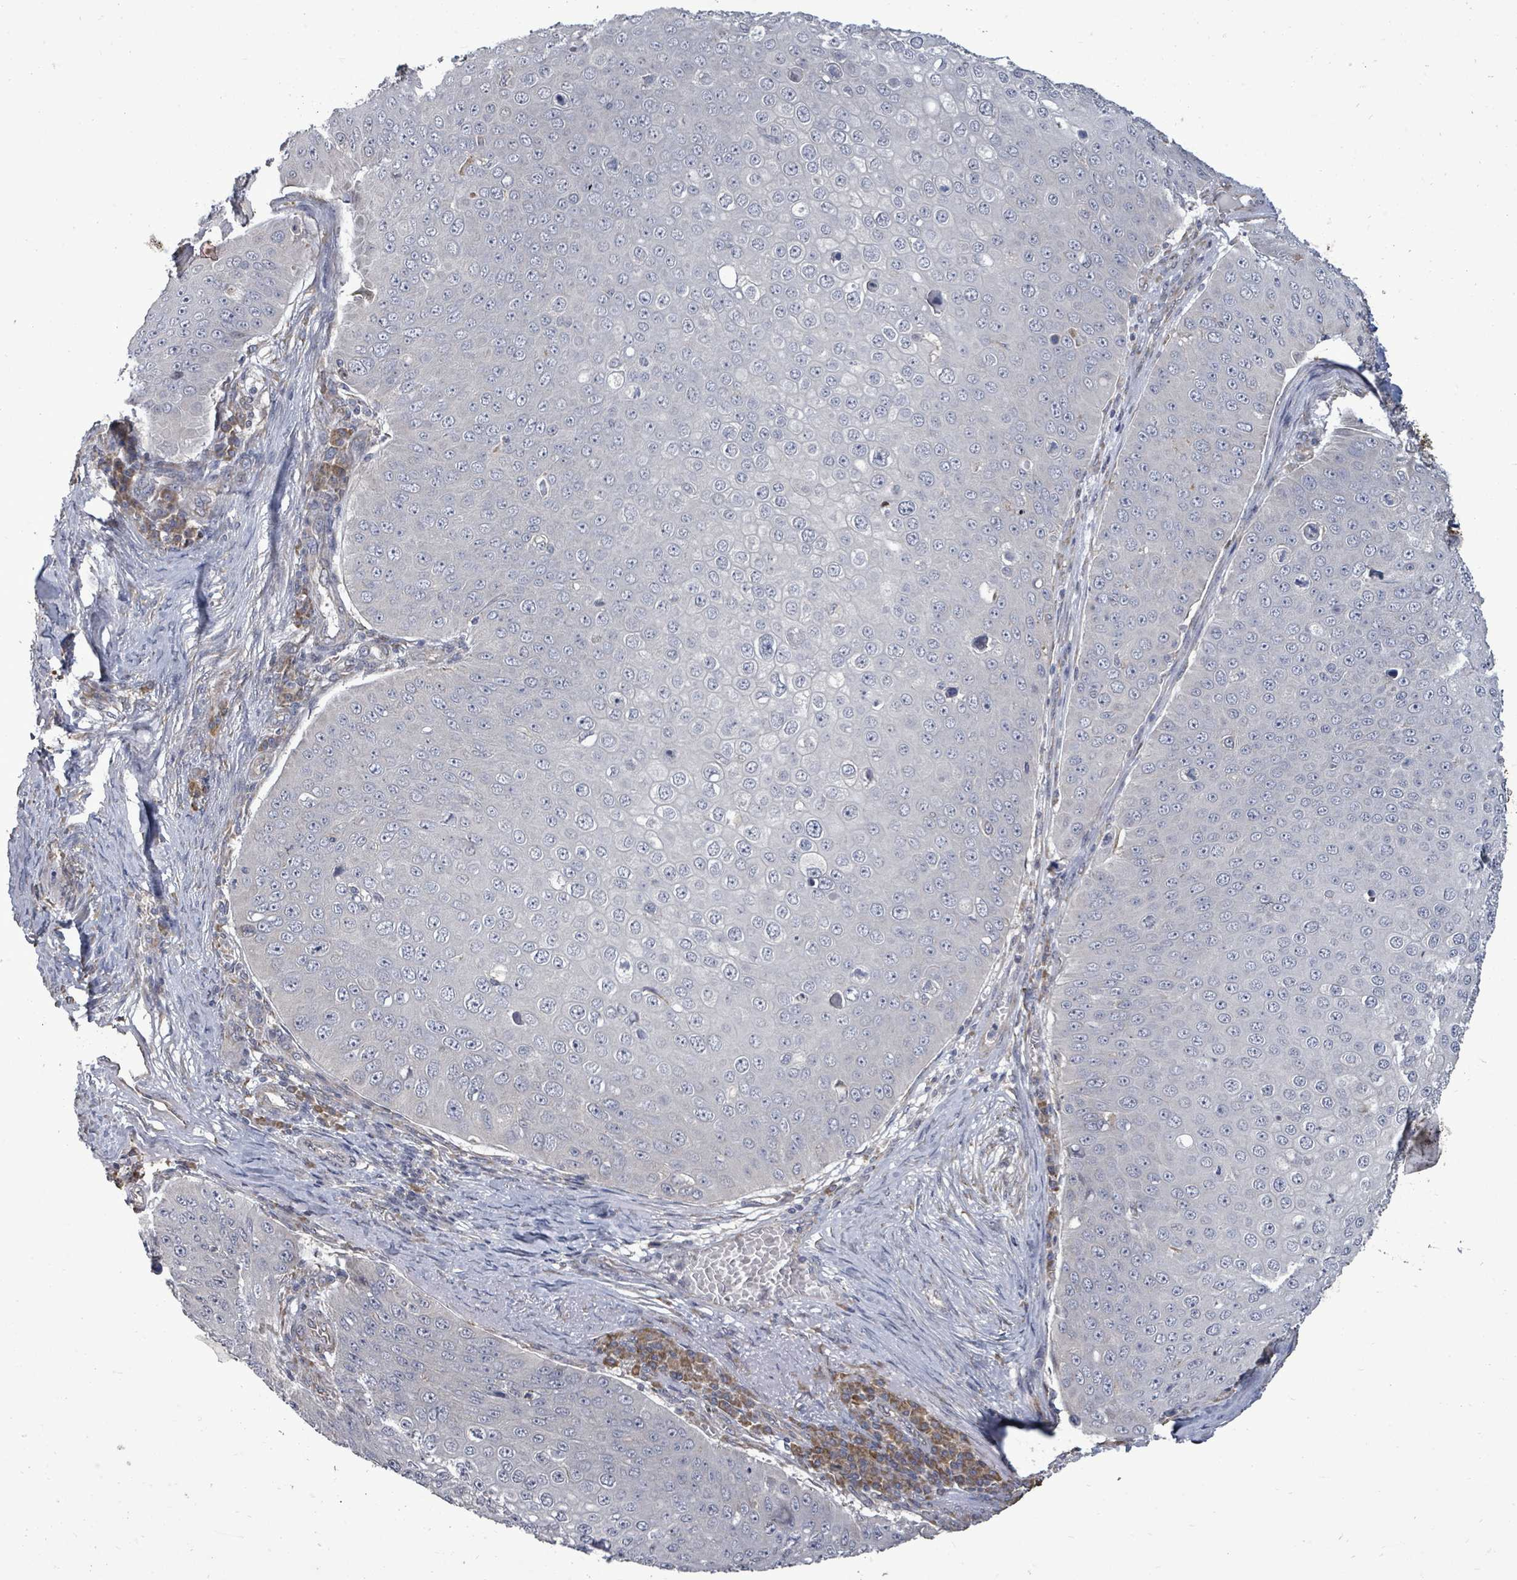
{"staining": {"intensity": "negative", "quantity": "none", "location": "none"}, "tissue": "skin cancer", "cell_type": "Tumor cells", "image_type": "cancer", "snomed": [{"axis": "morphology", "description": "Squamous cell carcinoma, NOS"}, {"axis": "topography", "description": "Skin"}], "caption": "This is a histopathology image of immunohistochemistry (IHC) staining of skin squamous cell carcinoma, which shows no positivity in tumor cells.", "gene": "POMGNT2", "patient": {"sex": "male", "age": 71}}